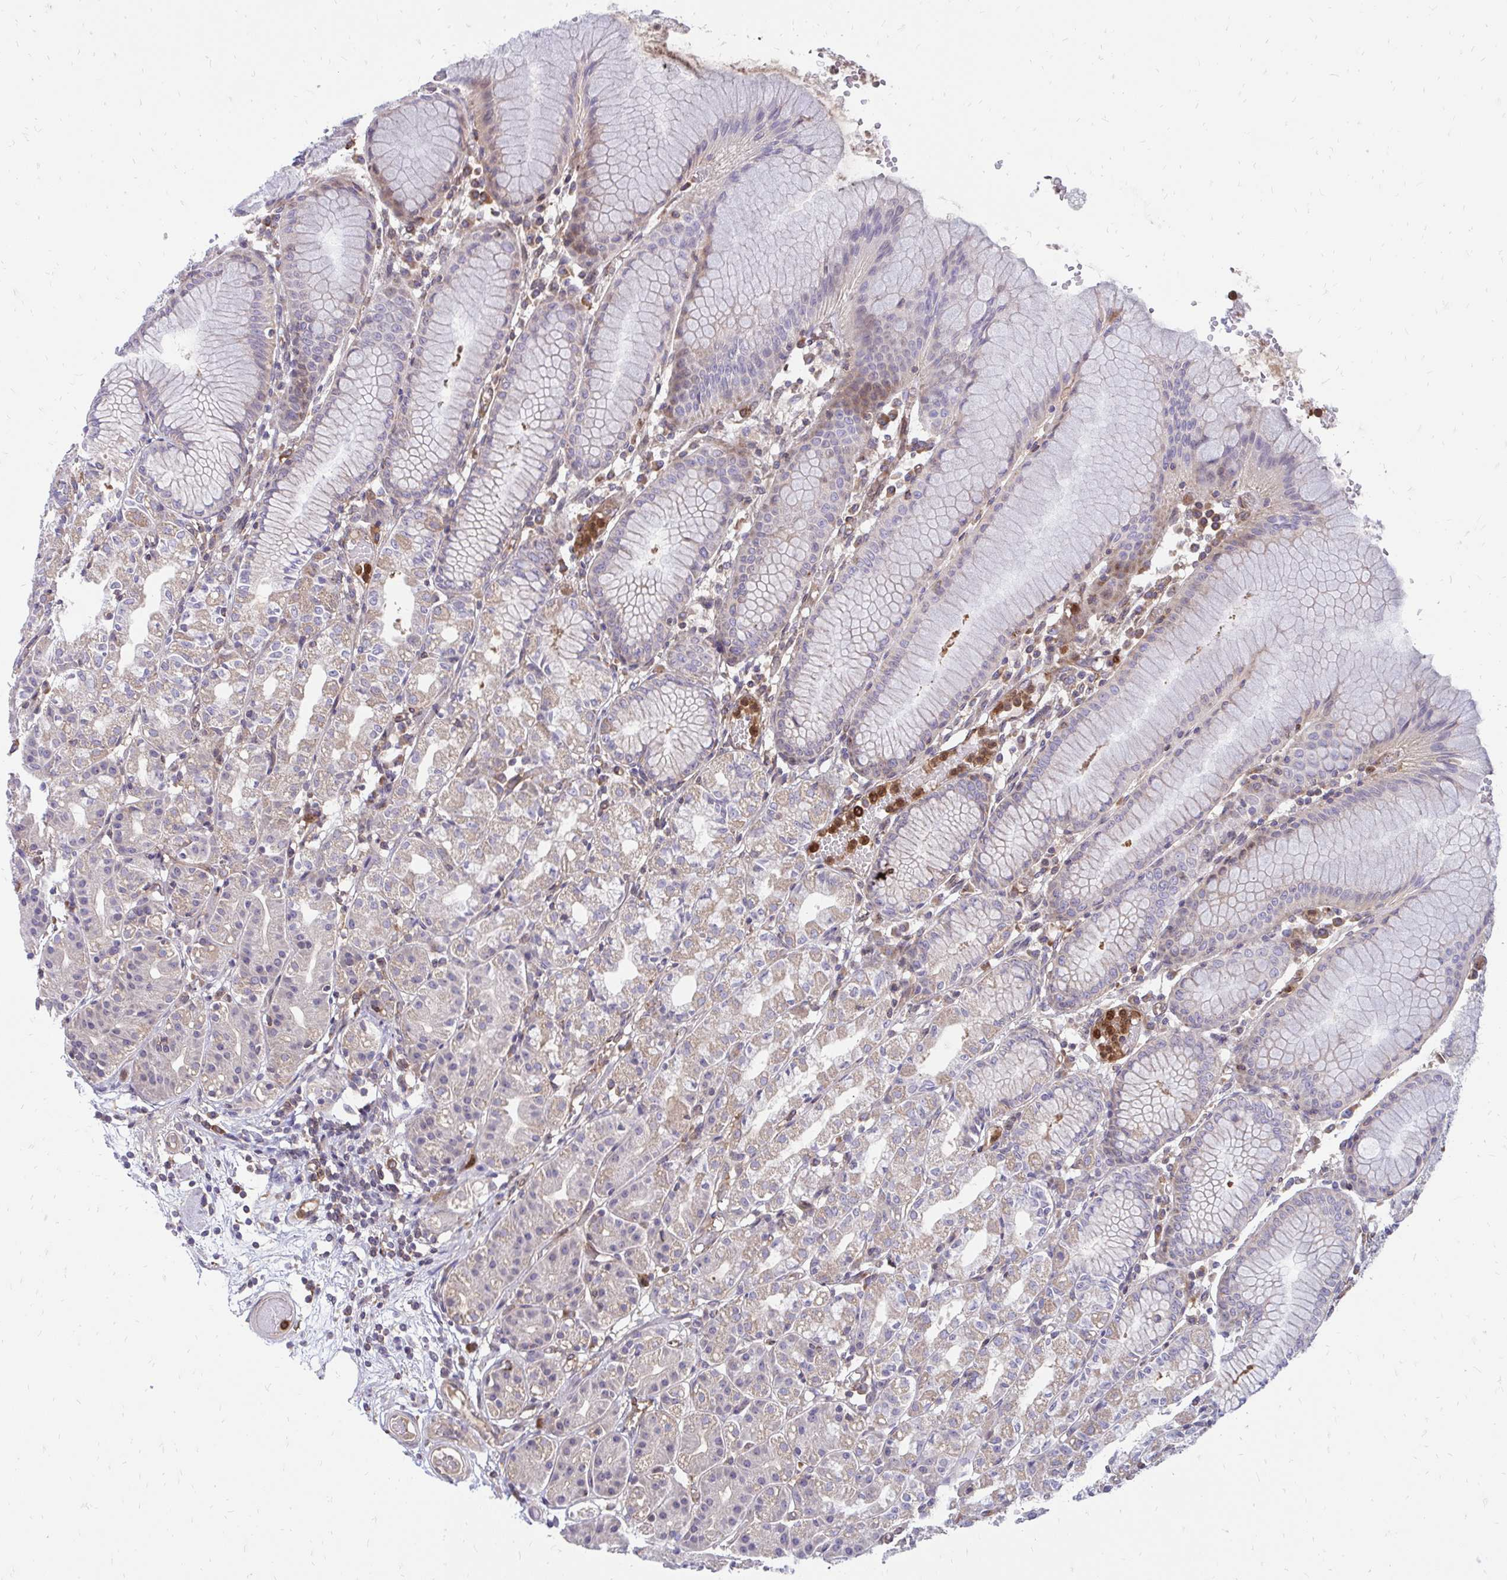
{"staining": {"intensity": "weak", "quantity": "25%-75%", "location": "cytoplasmic/membranous"}, "tissue": "stomach", "cell_type": "Glandular cells", "image_type": "normal", "snomed": [{"axis": "morphology", "description": "Normal tissue, NOS"}, {"axis": "topography", "description": "Stomach"}], "caption": "A brown stain labels weak cytoplasmic/membranous staining of a protein in glandular cells of benign human stomach. The staining was performed using DAB (3,3'-diaminobenzidine) to visualize the protein expression in brown, while the nuclei were stained in blue with hematoxylin (Magnification: 20x).", "gene": "ASAP1", "patient": {"sex": "female", "age": 57}}